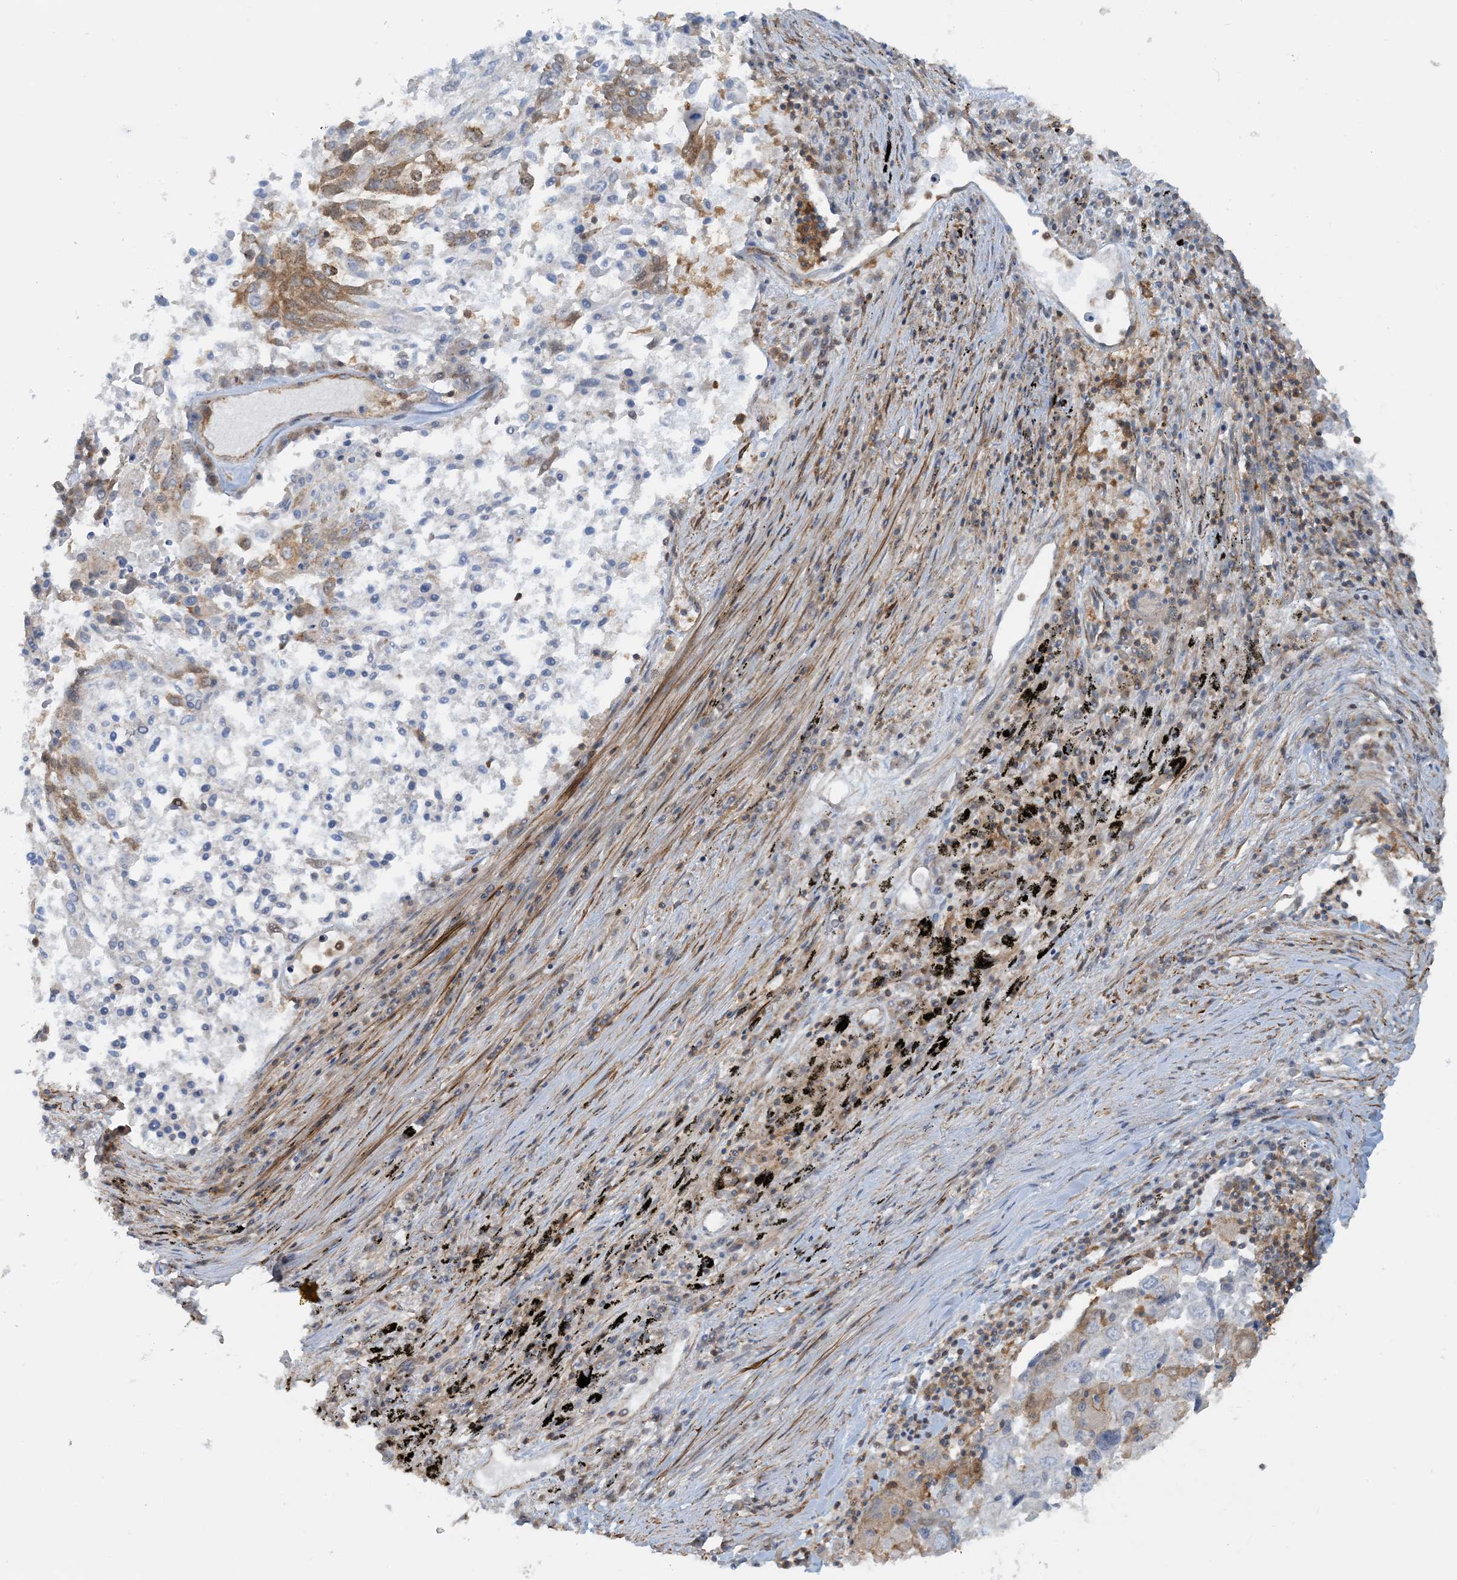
{"staining": {"intensity": "moderate", "quantity": "<25%", "location": "cytoplasmic/membranous"}, "tissue": "lung cancer", "cell_type": "Tumor cells", "image_type": "cancer", "snomed": [{"axis": "morphology", "description": "Squamous cell carcinoma, NOS"}, {"axis": "topography", "description": "Lung"}], "caption": "Lung cancer (squamous cell carcinoma) tissue reveals moderate cytoplasmic/membranous staining in approximately <25% of tumor cells", "gene": "STAM2", "patient": {"sex": "male", "age": 65}}